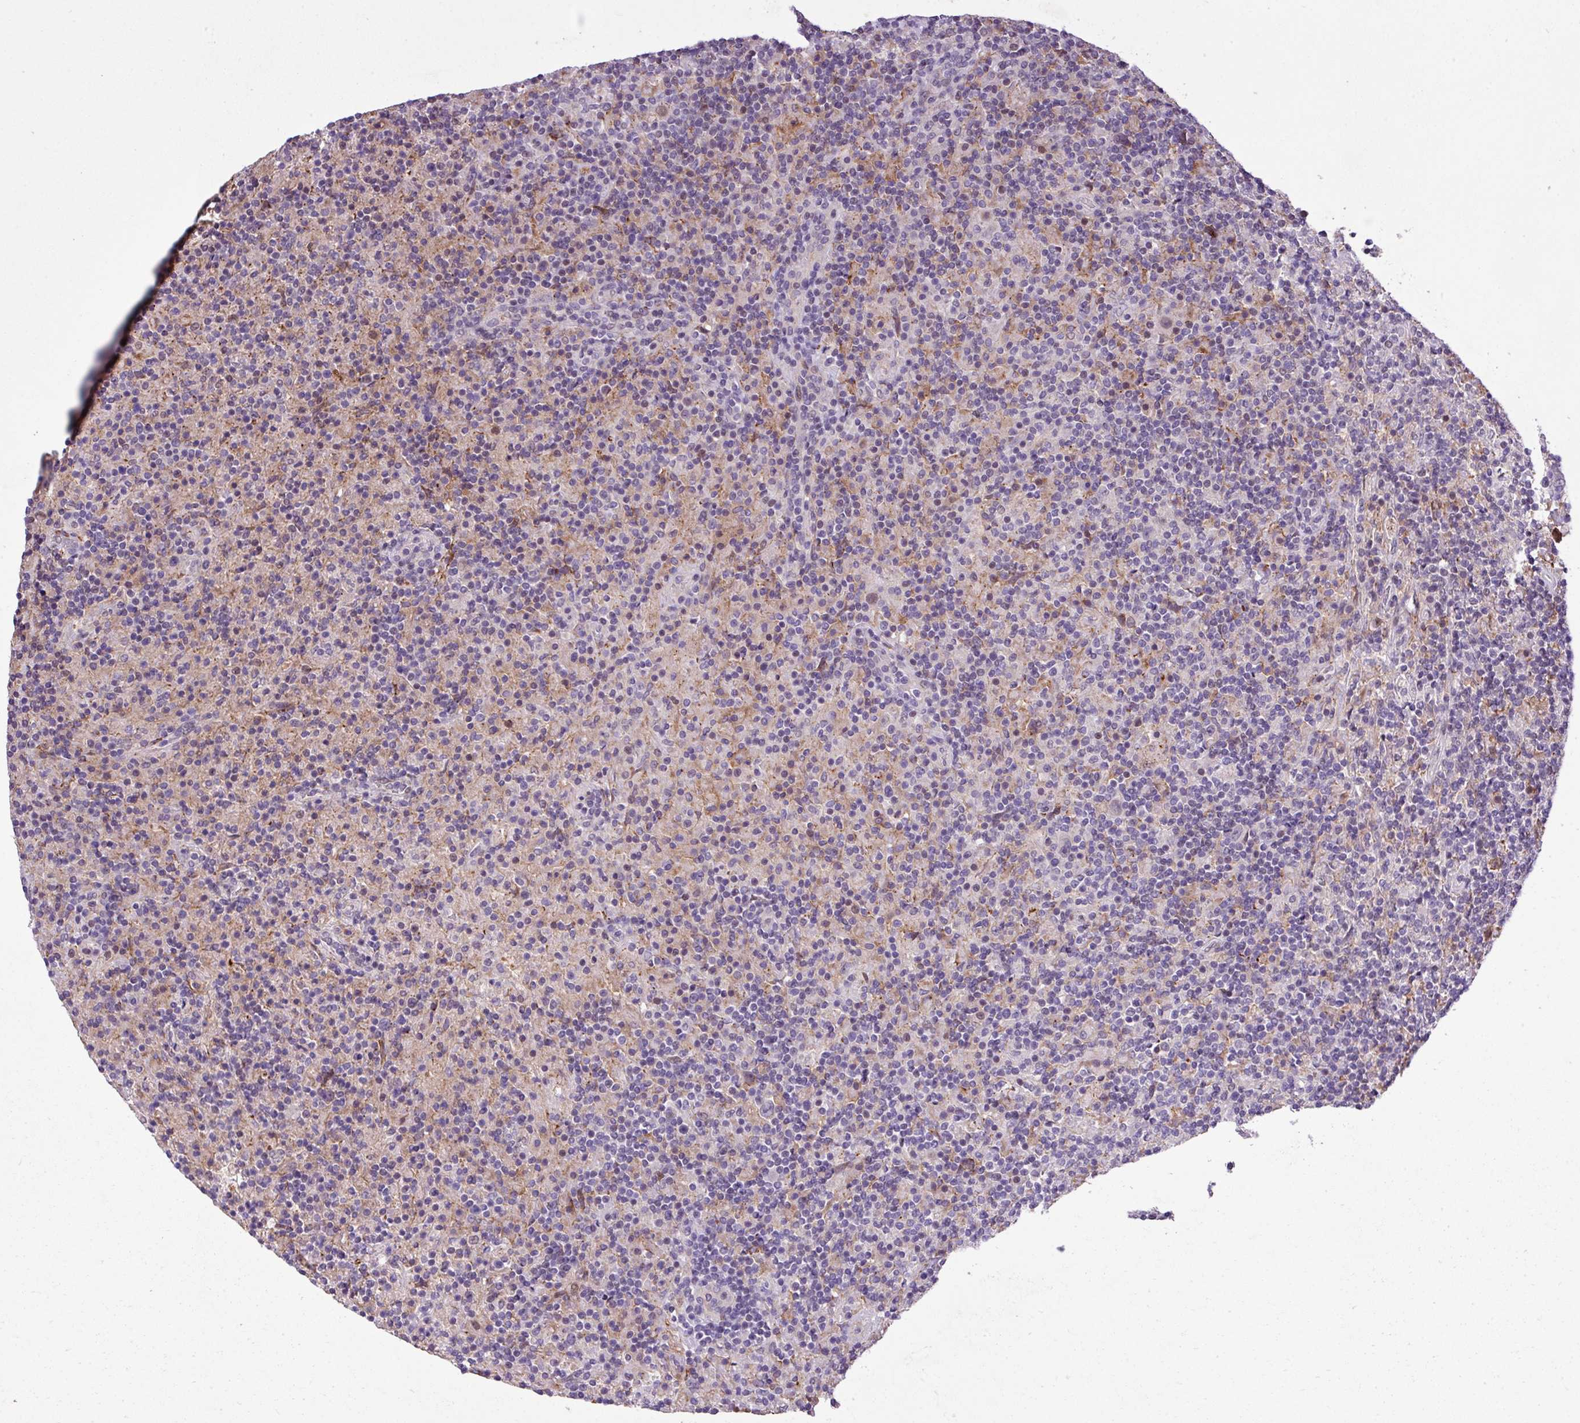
{"staining": {"intensity": "negative", "quantity": "none", "location": "none"}, "tissue": "lymphoma", "cell_type": "Tumor cells", "image_type": "cancer", "snomed": [{"axis": "morphology", "description": "Hodgkin's disease, NOS"}, {"axis": "topography", "description": "Lymph node"}], "caption": "A micrograph of lymphoma stained for a protein exhibits no brown staining in tumor cells.", "gene": "RPP25L", "patient": {"sex": "male", "age": 70}}